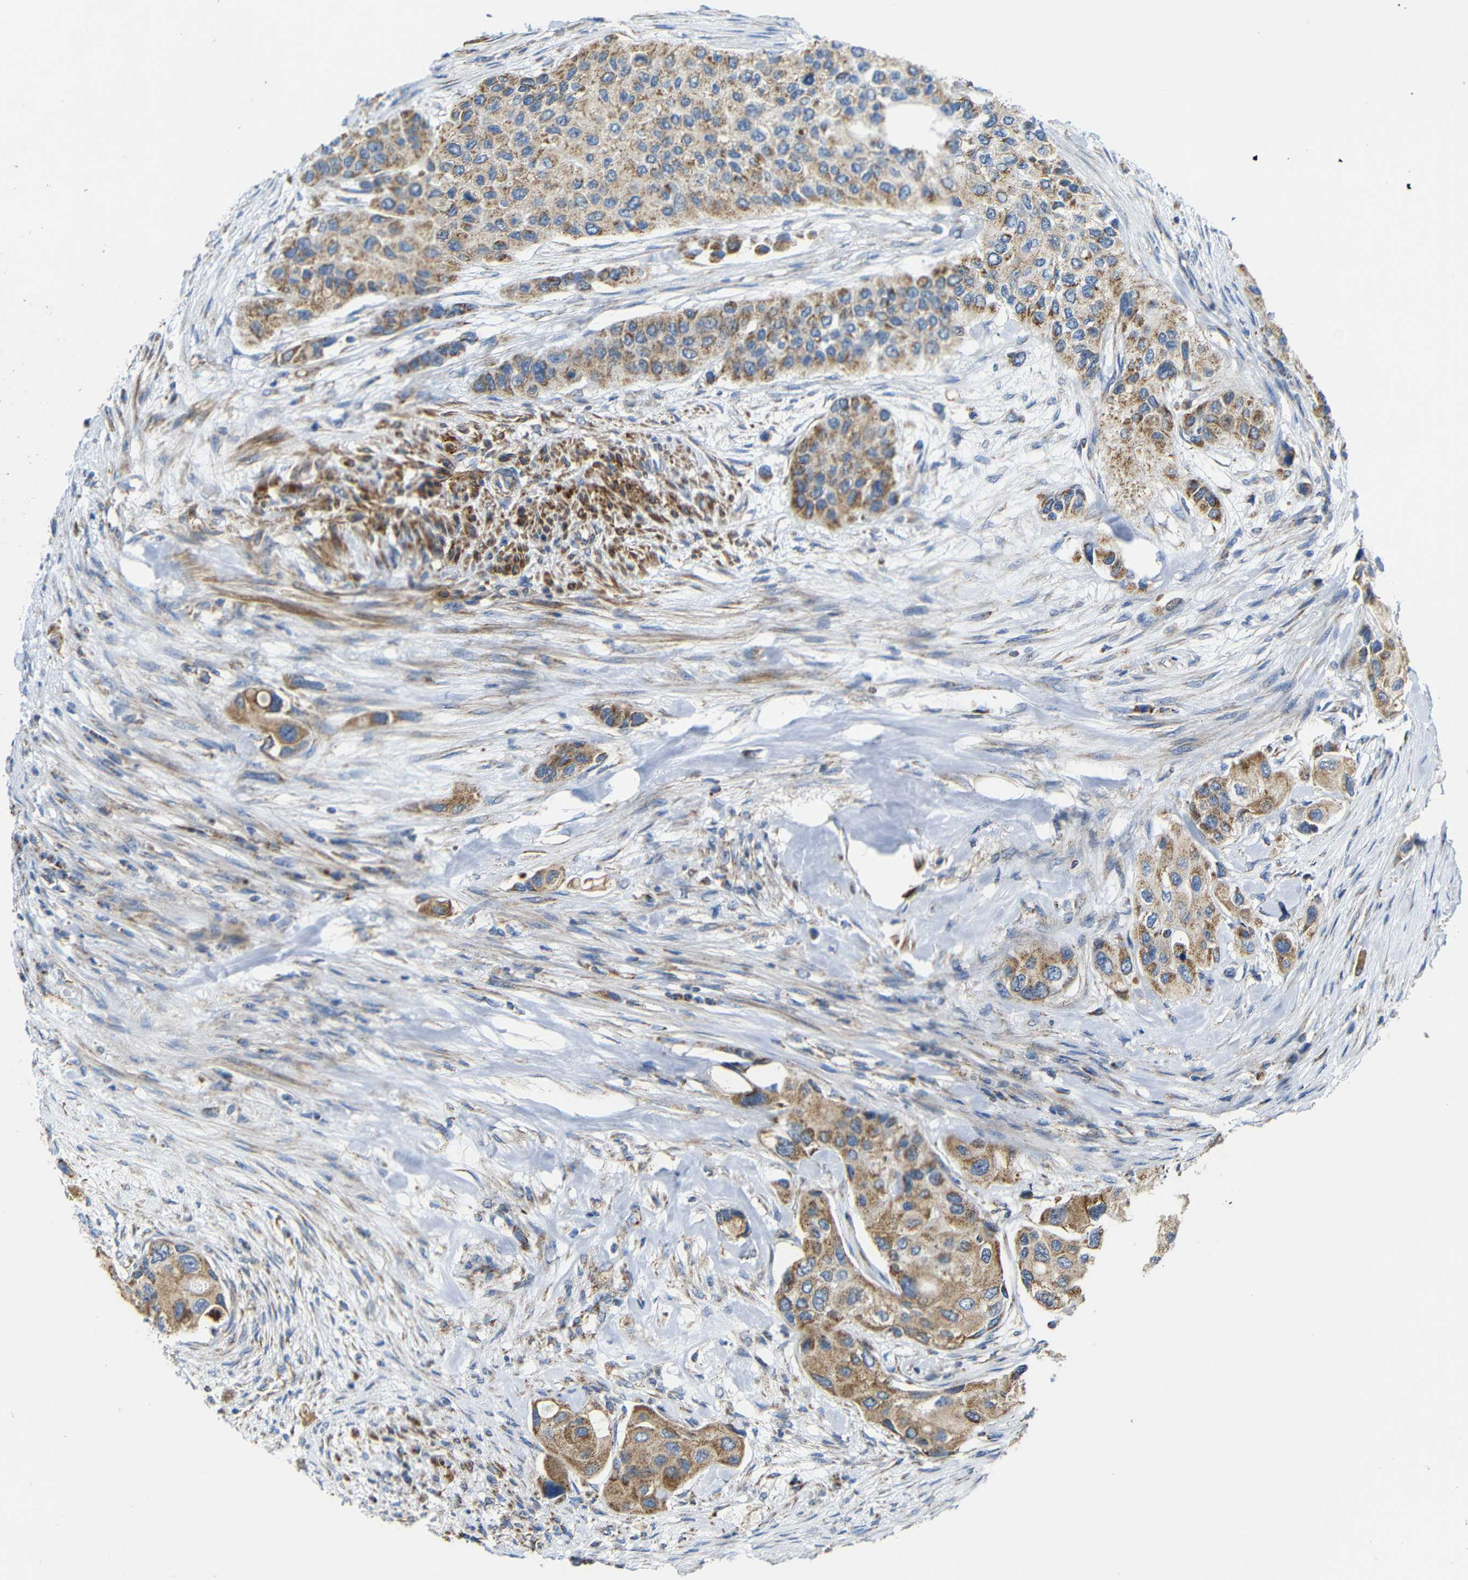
{"staining": {"intensity": "moderate", "quantity": ">75%", "location": "cytoplasmic/membranous"}, "tissue": "urothelial cancer", "cell_type": "Tumor cells", "image_type": "cancer", "snomed": [{"axis": "morphology", "description": "Urothelial carcinoma, High grade"}, {"axis": "topography", "description": "Urinary bladder"}], "caption": "An image of urothelial carcinoma (high-grade) stained for a protein reveals moderate cytoplasmic/membranous brown staining in tumor cells.", "gene": "FAM171B", "patient": {"sex": "female", "age": 56}}